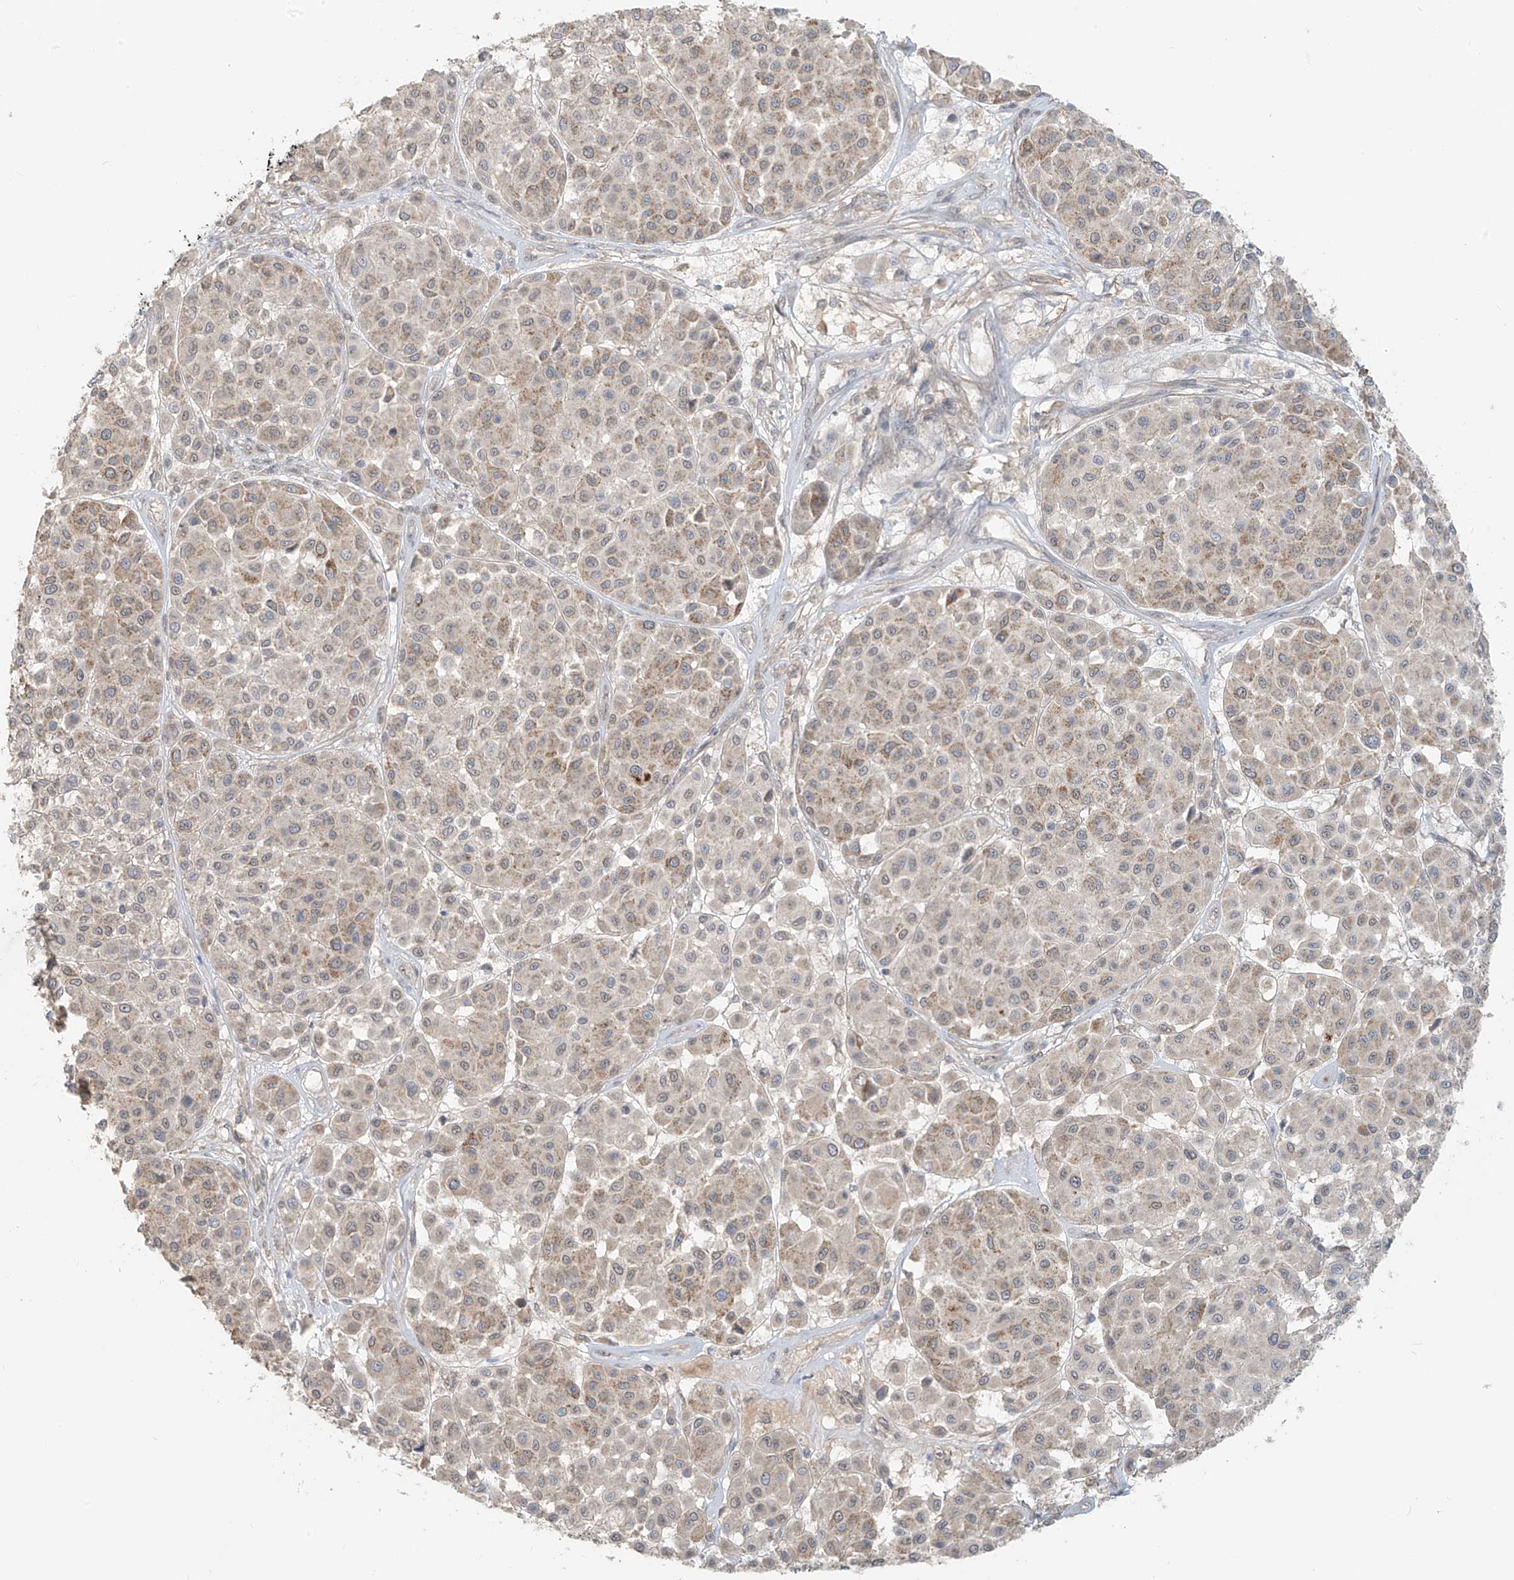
{"staining": {"intensity": "weak", "quantity": "25%-75%", "location": "cytoplasmic/membranous"}, "tissue": "melanoma", "cell_type": "Tumor cells", "image_type": "cancer", "snomed": [{"axis": "morphology", "description": "Malignant melanoma, Metastatic site"}, {"axis": "topography", "description": "Soft tissue"}], "caption": "A brown stain labels weak cytoplasmic/membranous expression of a protein in malignant melanoma (metastatic site) tumor cells. (DAB (3,3'-diaminobenzidine) IHC with brightfield microscopy, high magnification).", "gene": "ABCD1", "patient": {"sex": "male", "age": 41}}